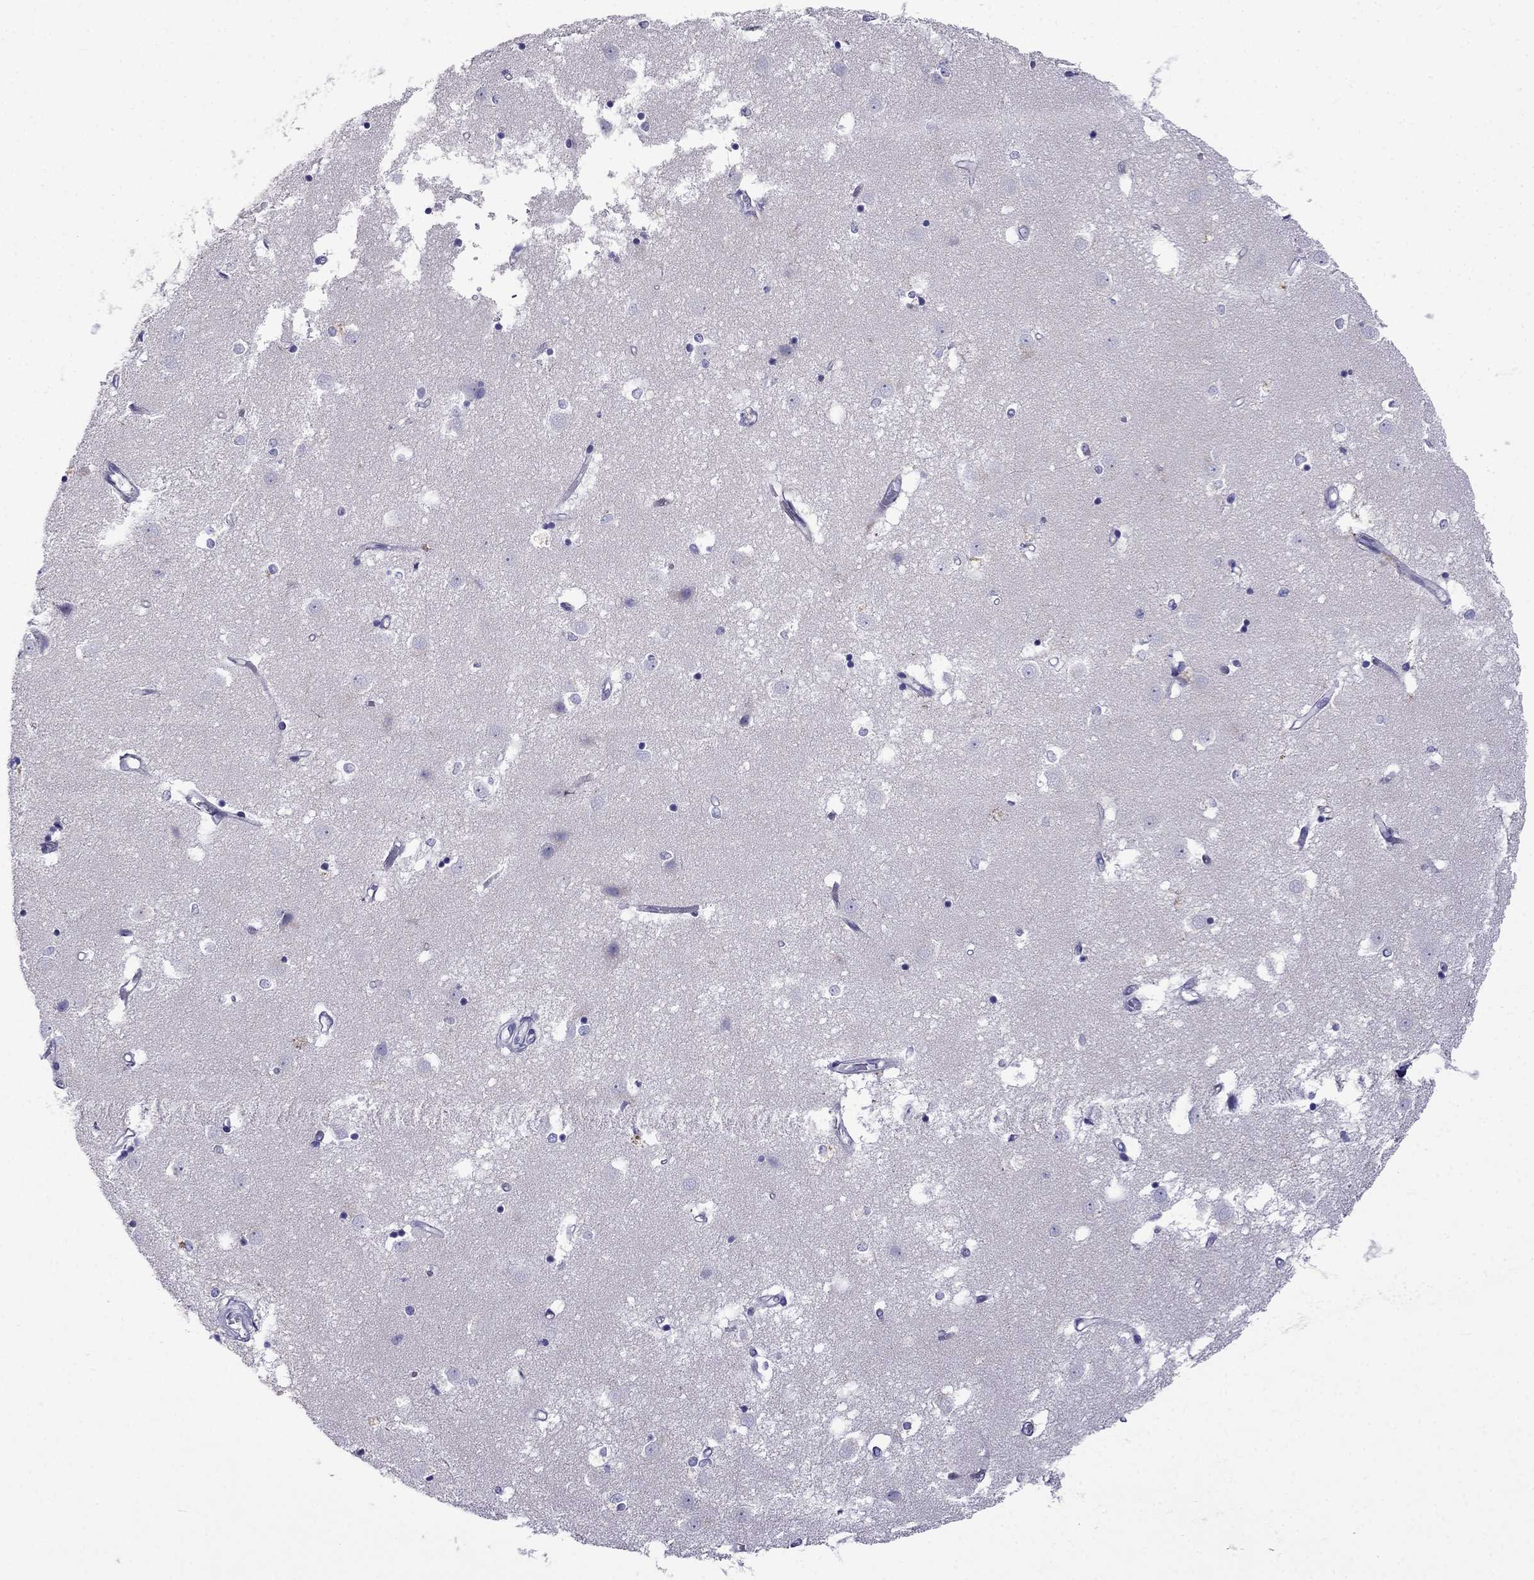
{"staining": {"intensity": "negative", "quantity": "none", "location": "none"}, "tissue": "caudate", "cell_type": "Glial cells", "image_type": "normal", "snomed": [{"axis": "morphology", "description": "Normal tissue, NOS"}, {"axis": "topography", "description": "Lateral ventricle wall"}], "caption": "An immunohistochemistry histopathology image of benign caudate is shown. There is no staining in glial cells of caudate. The staining is performed using DAB brown chromogen with nuclei counter-stained in using hematoxylin.", "gene": "PATE1", "patient": {"sex": "male", "age": 54}}